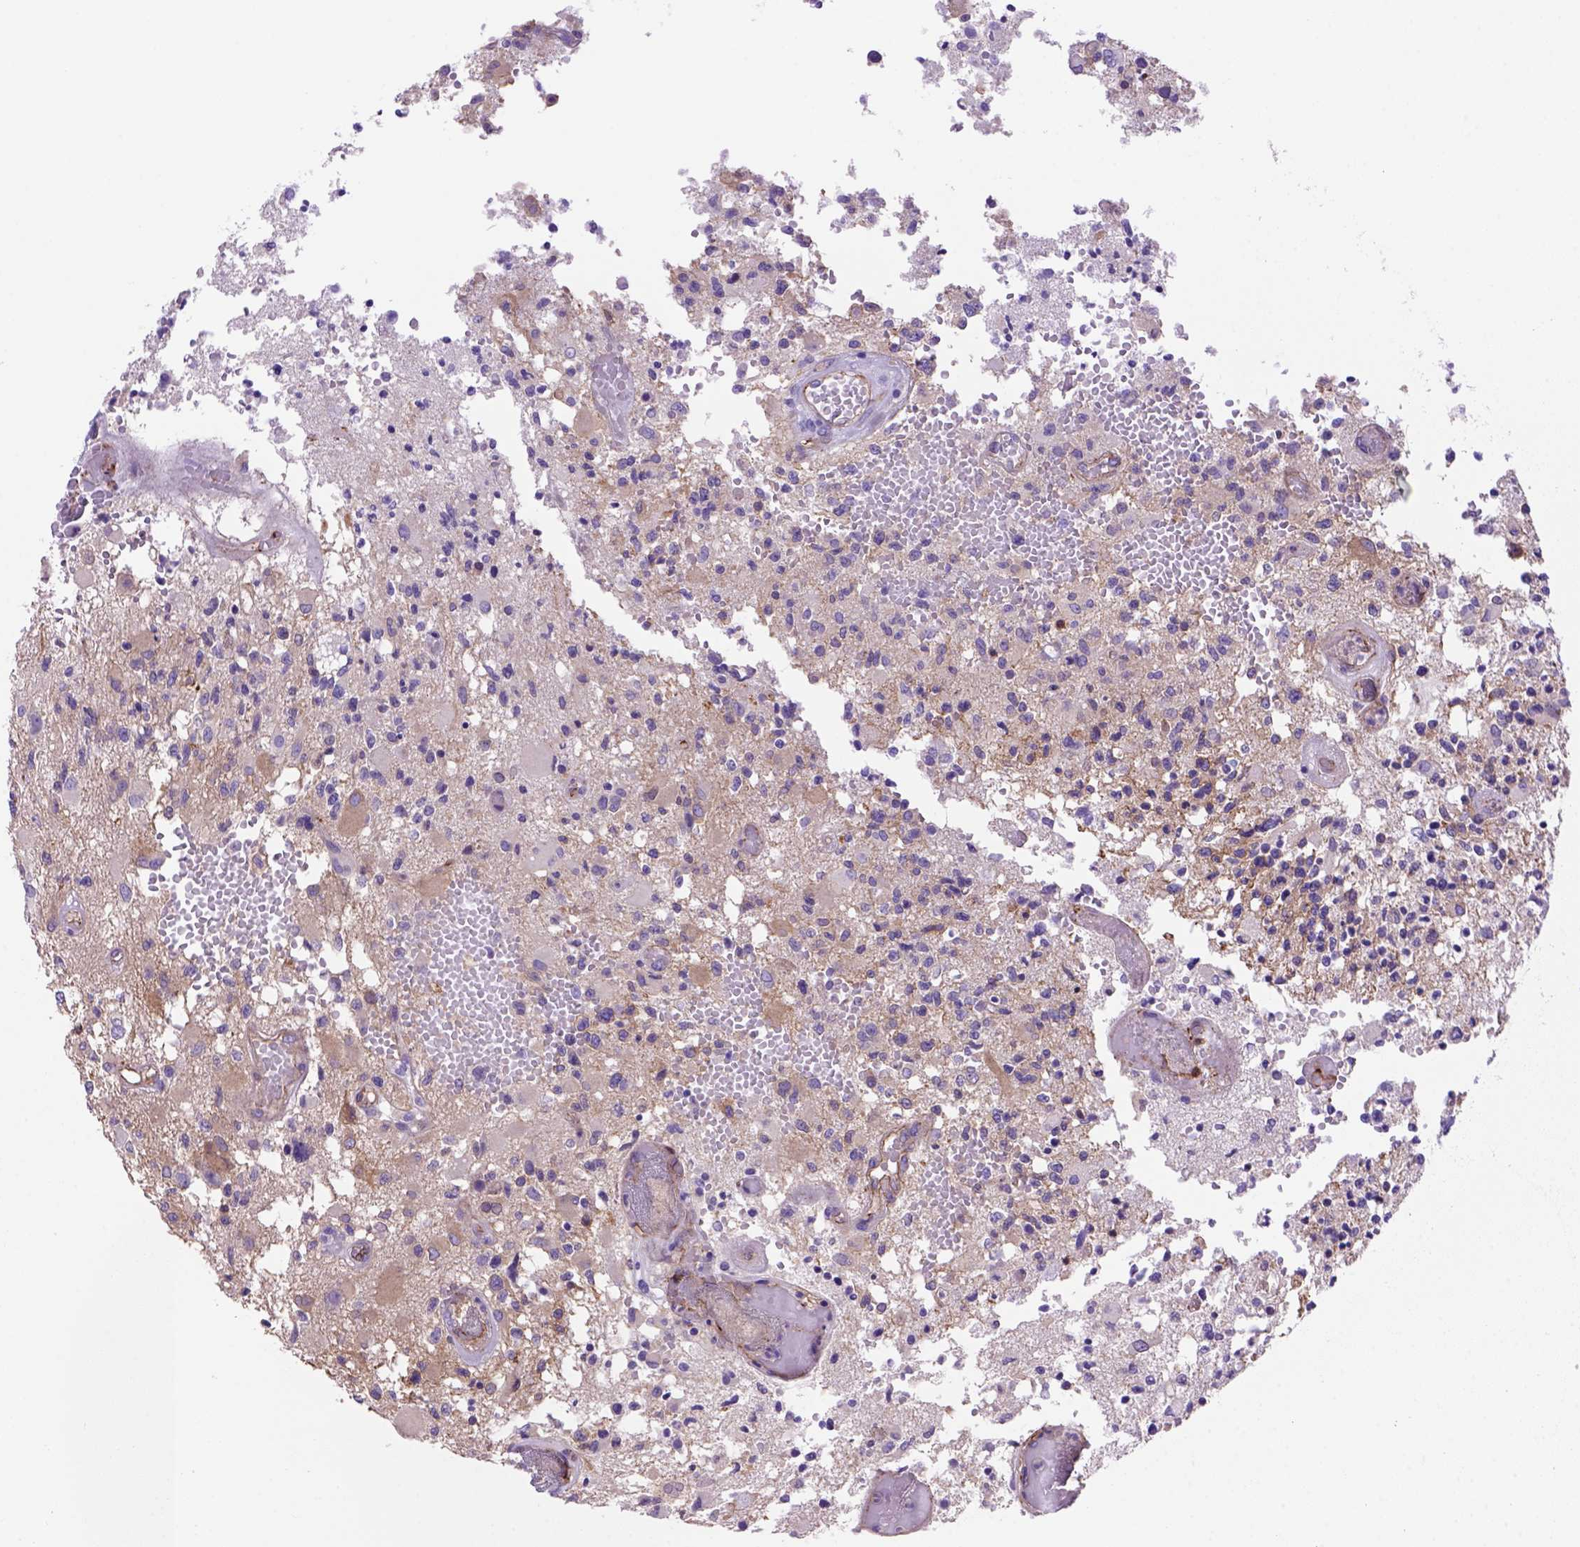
{"staining": {"intensity": "negative", "quantity": "none", "location": "none"}, "tissue": "glioma", "cell_type": "Tumor cells", "image_type": "cancer", "snomed": [{"axis": "morphology", "description": "Glioma, malignant, High grade"}, {"axis": "topography", "description": "Brain"}], "caption": "A micrograph of malignant glioma (high-grade) stained for a protein displays no brown staining in tumor cells.", "gene": "PEX12", "patient": {"sex": "female", "age": 63}}